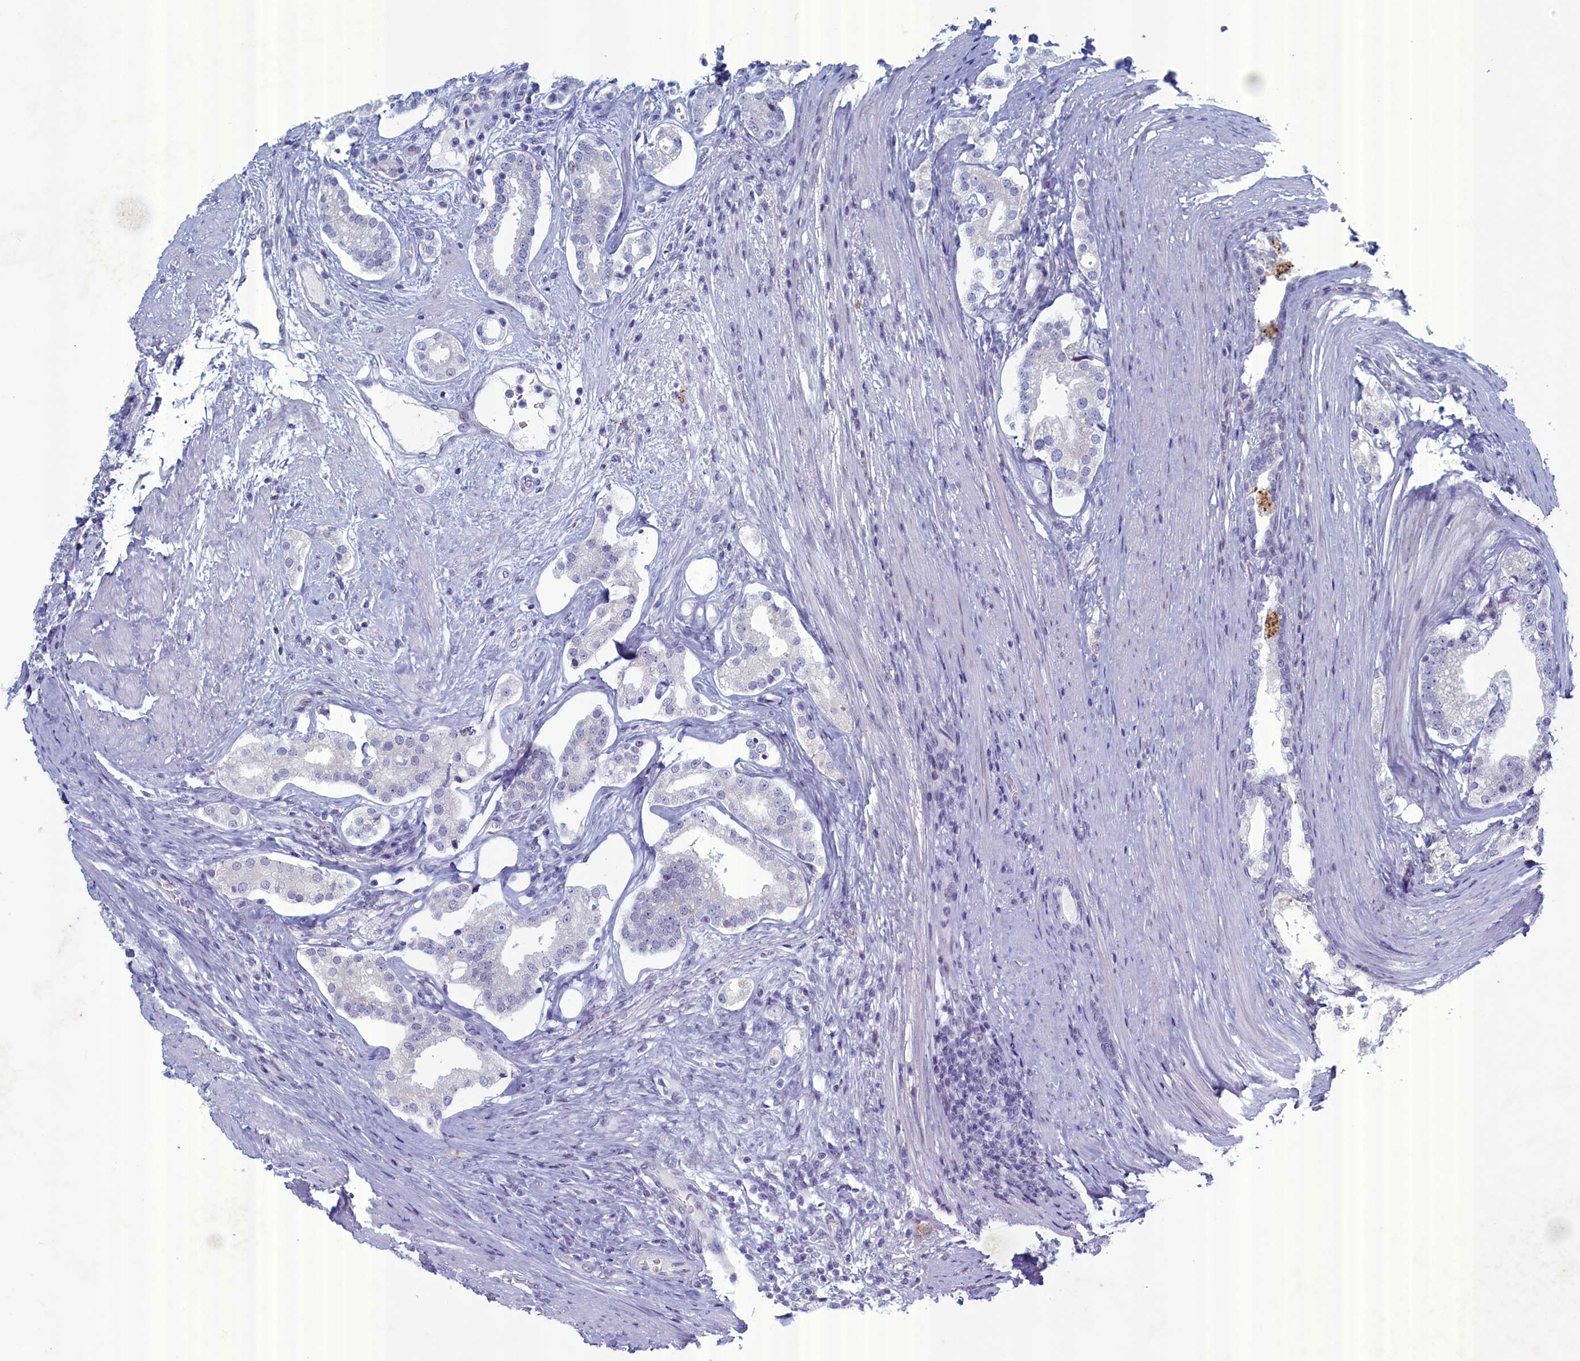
{"staining": {"intensity": "negative", "quantity": "none", "location": "none"}, "tissue": "prostate cancer", "cell_type": "Tumor cells", "image_type": "cancer", "snomed": [{"axis": "morphology", "description": "Adenocarcinoma, High grade"}, {"axis": "topography", "description": "Prostate"}], "caption": "Immunohistochemical staining of prostate cancer (adenocarcinoma (high-grade)) shows no significant expression in tumor cells. The staining is performed using DAB (3,3'-diaminobenzidine) brown chromogen with nuclei counter-stained in using hematoxylin.", "gene": "WDR76", "patient": {"sex": "male", "age": 69}}